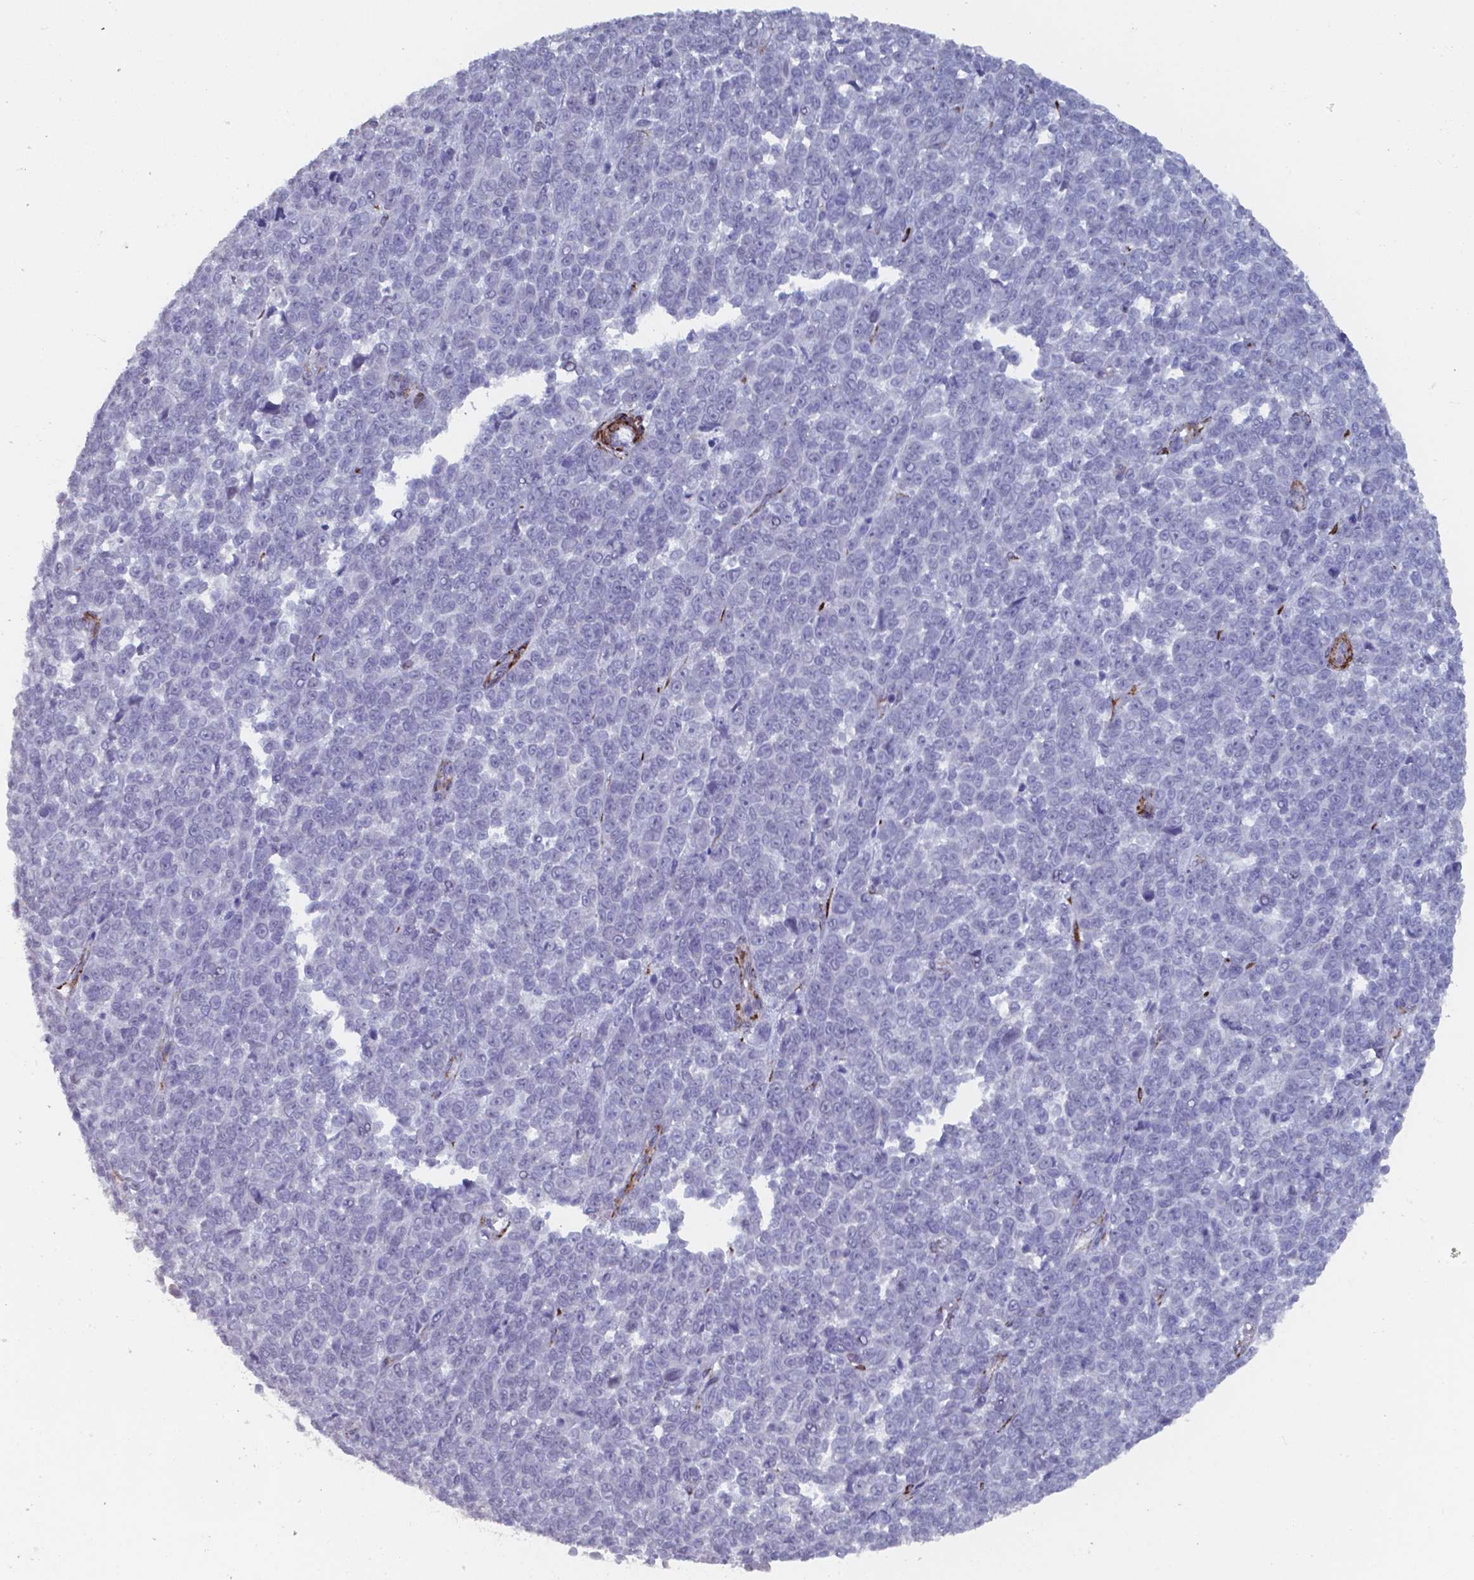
{"staining": {"intensity": "negative", "quantity": "none", "location": "none"}, "tissue": "melanoma", "cell_type": "Tumor cells", "image_type": "cancer", "snomed": [{"axis": "morphology", "description": "Malignant melanoma, NOS"}, {"axis": "topography", "description": "Skin"}], "caption": "Immunohistochemical staining of malignant melanoma displays no significant positivity in tumor cells.", "gene": "PLA2R1", "patient": {"sex": "female", "age": 95}}